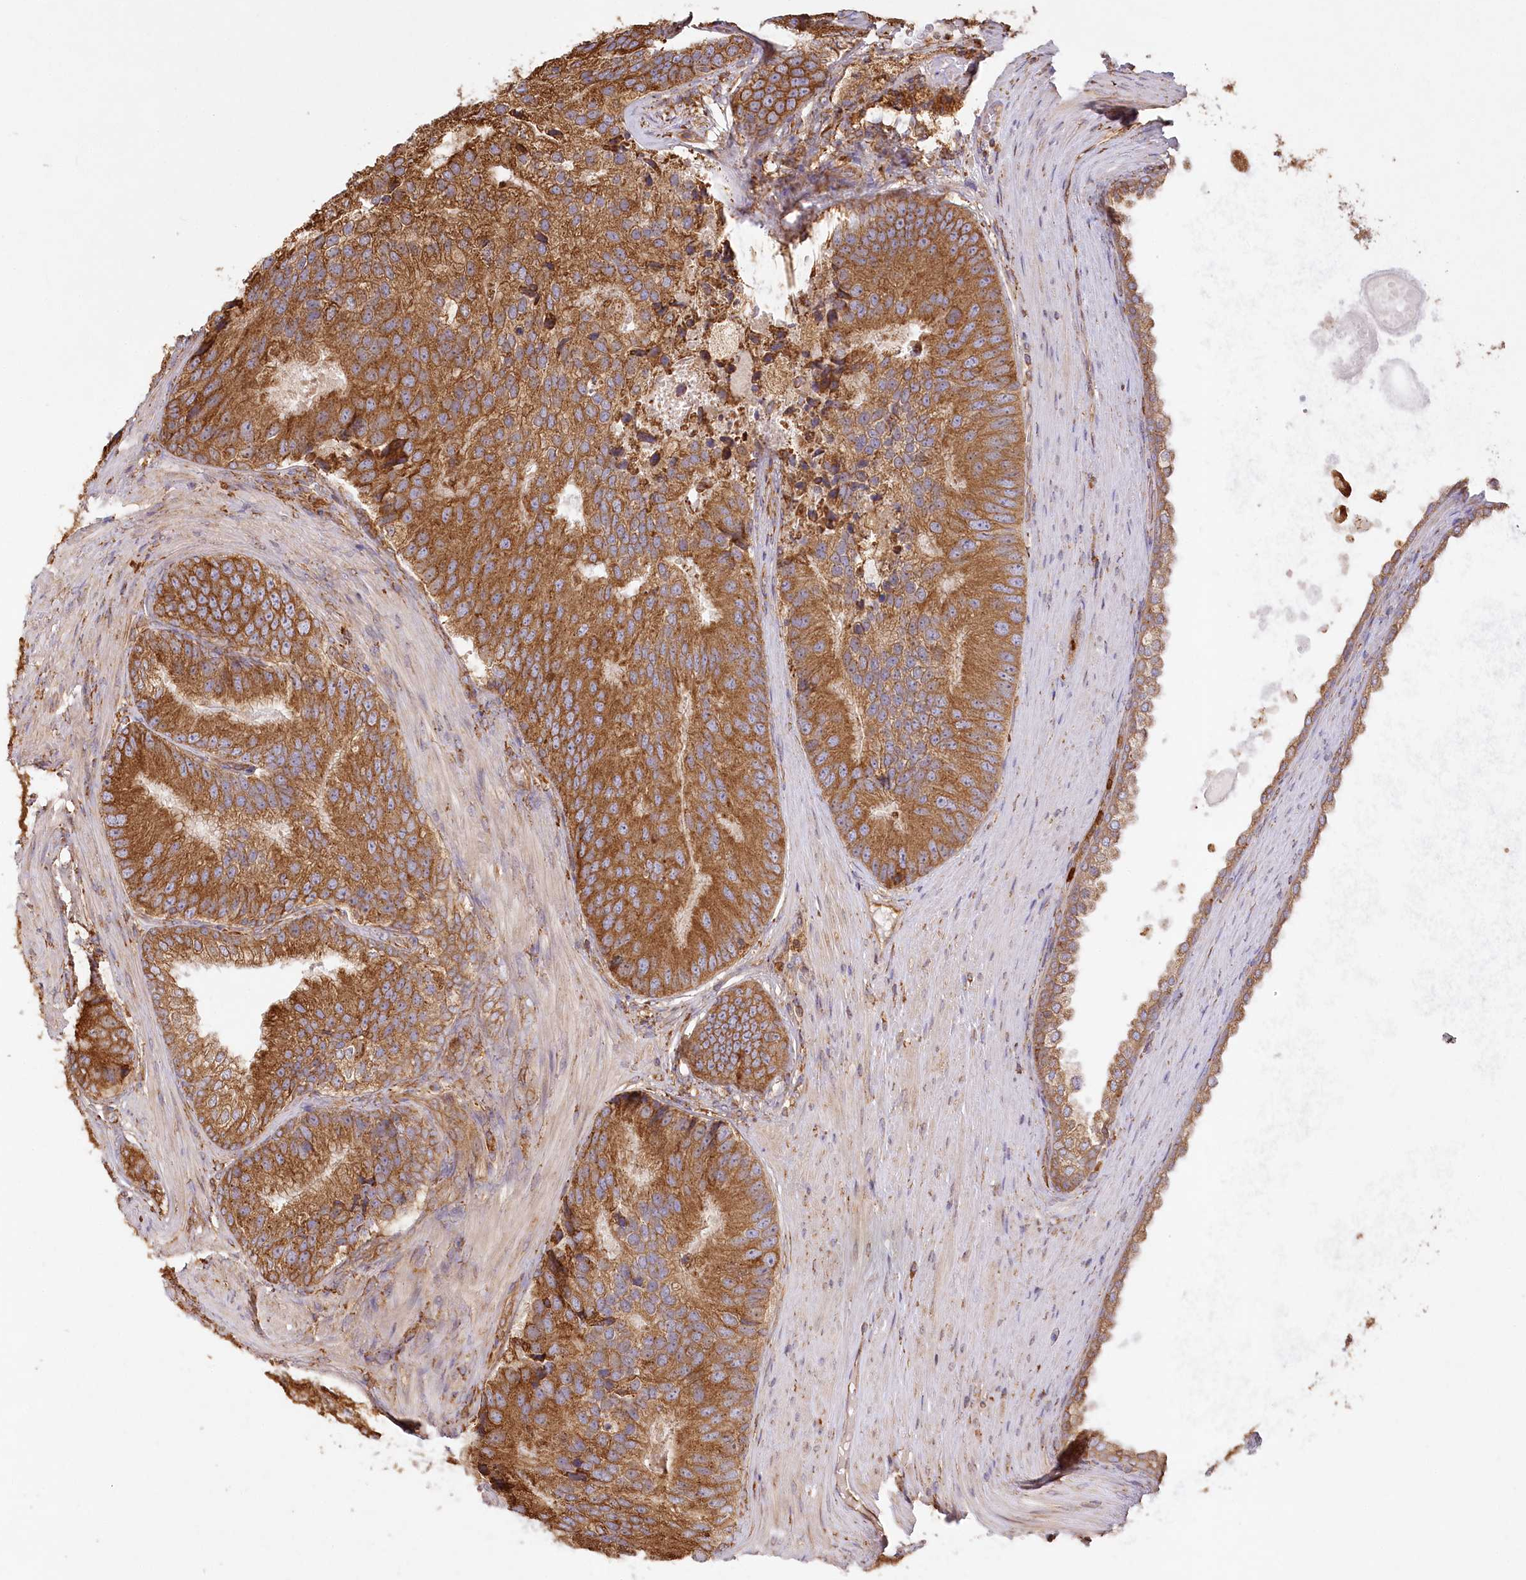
{"staining": {"intensity": "strong", "quantity": ">75%", "location": "cytoplasmic/membranous"}, "tissue": "prostate cancer", "cell_type": "Tumor cells", "image_type": "cancer", "snomed": [{"axis": "morphology", "description": "Adenocarcinoma, High grade"}, {"axis": "topography", "description": "Prostate"}], "caption": "Prostate cancer tissue demonstrates strong cytoplasmic/membranous positivity in approximately >75% of tumor cells", "gene": "ACAP2", "patient": {"sex": "male", "age": 70}}